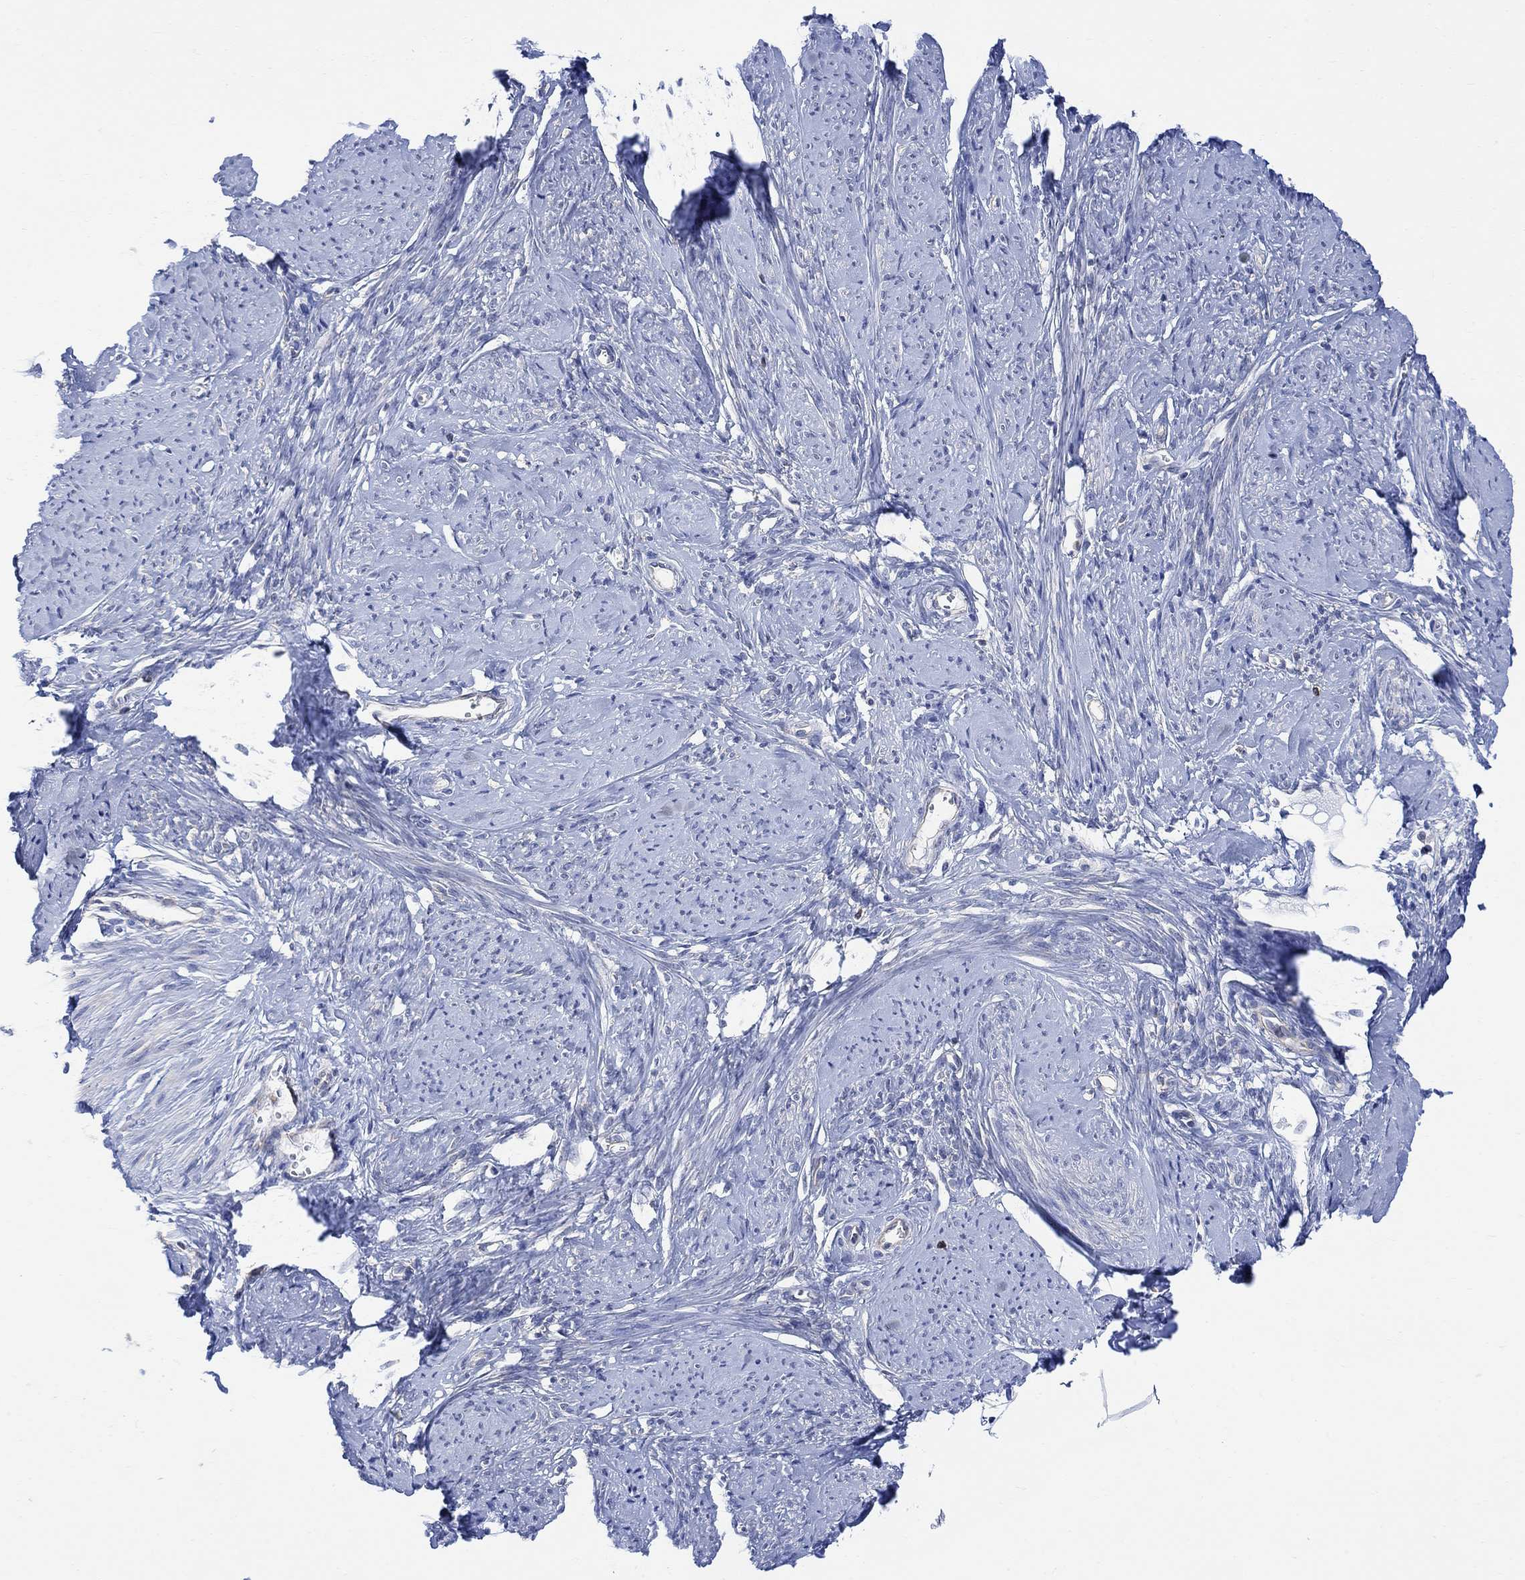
{"staining": {"intensity": "negative", "quantity": "none", "location": "none"}, "tissue": "smooth muscle", "cell_type": "Smooth muscle cells", "image_type": "normal", "snomed": [{"axis": "morphology", "description": "Normal tissue, NOS"}, {"axis": "topography", "description": "Smooth muscle"}], "caption": "The micrograph shows no significant staining in smooth muscle cells of smooth muscle.", "gene": "GBP5", "patient": {"sex": "female", "age": 48}}